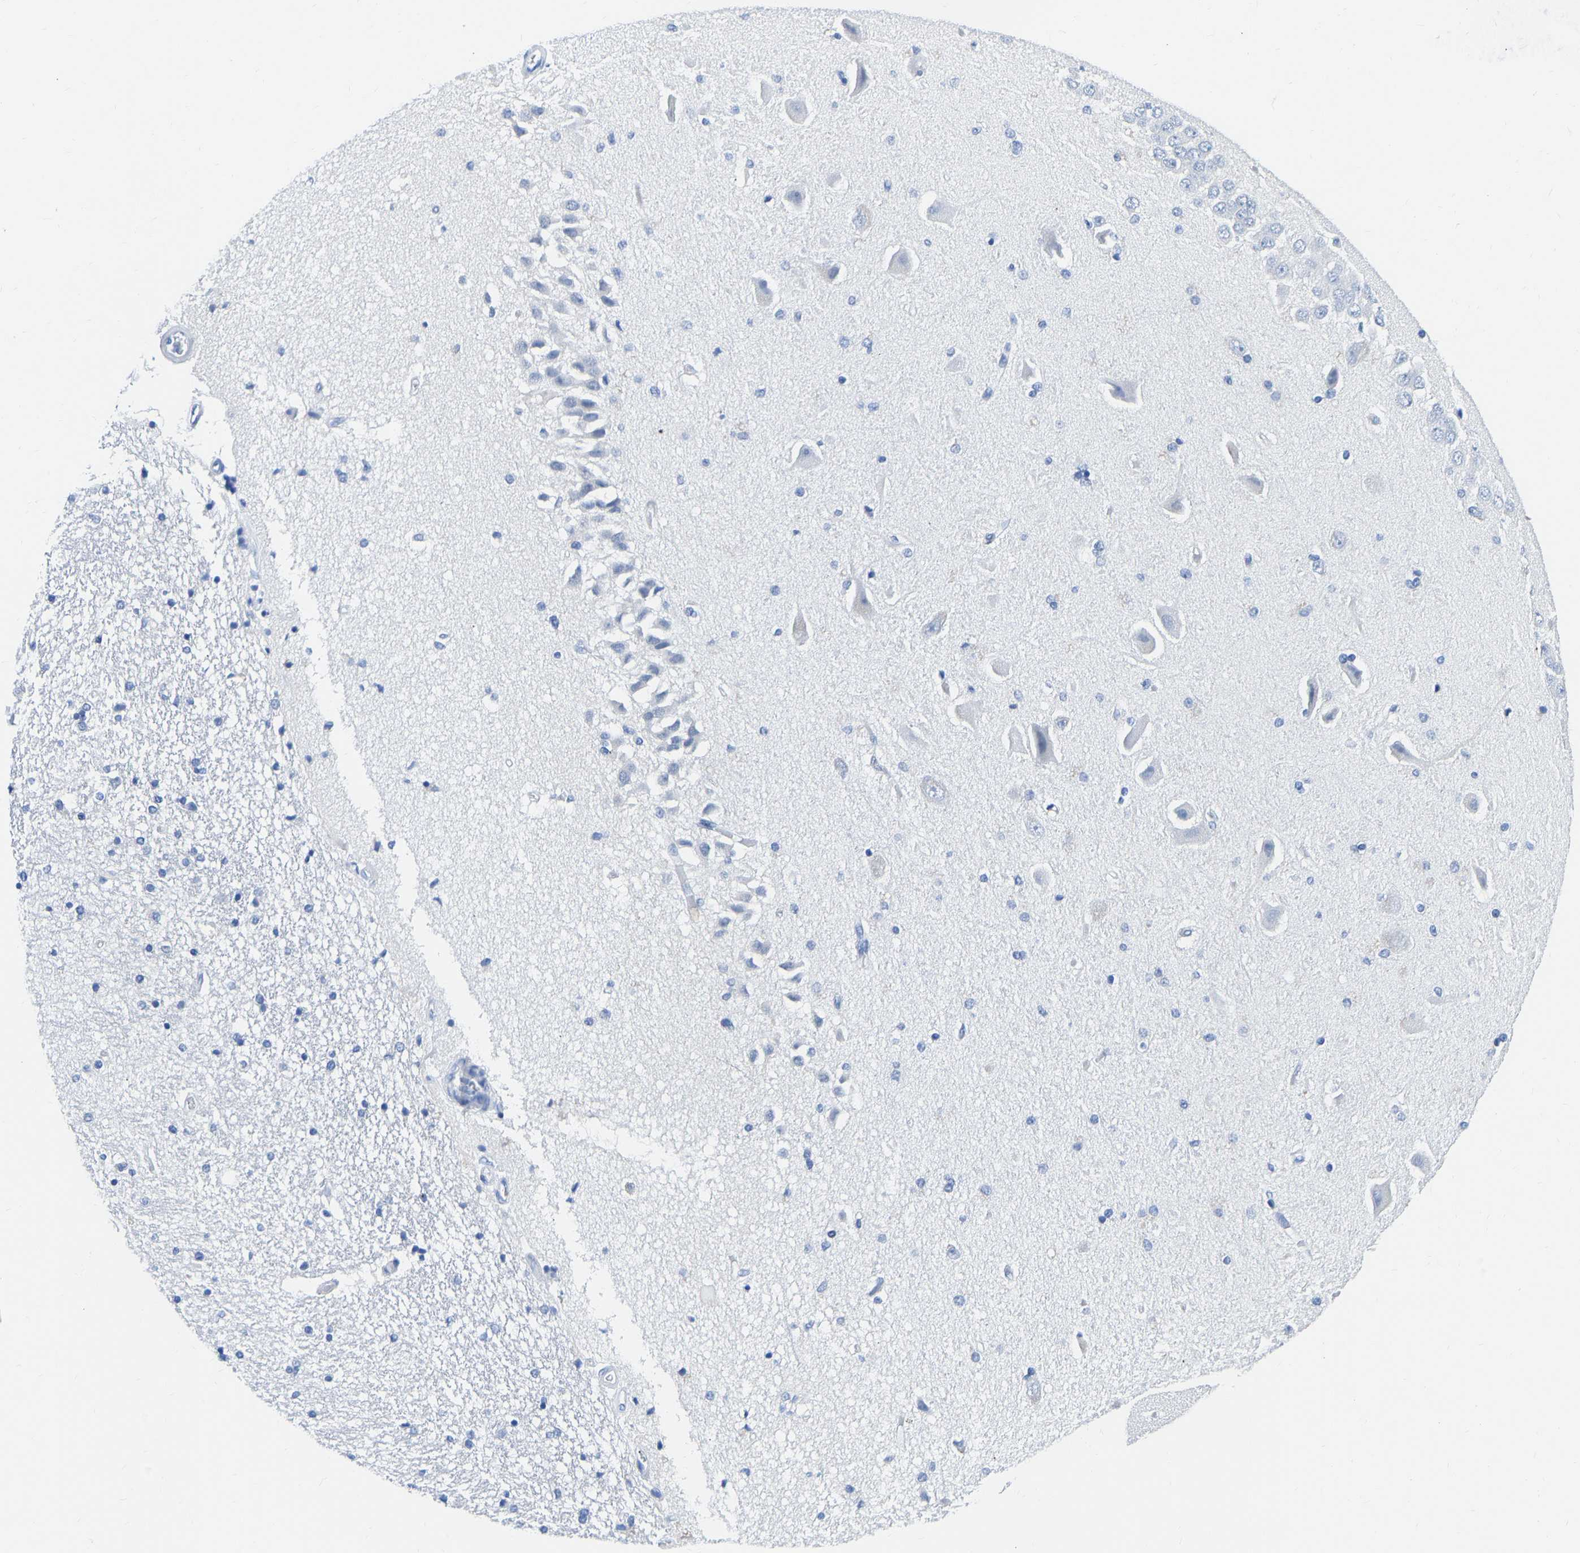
{"staining": {"intensity": "negative", "quantity": "none", "location": "none"}, "tissue": "hippocampus", "cell_type": "Glial cells", "image_type": "normal", "snomed": [{"axis": "morphology", "description": "Normal tissue, NOS"}, {"axis": "topography", "description": "Hippocampus"}], "caption": "IHC photomicrograph of benign human hippocampus stained for a protein (brown), which demonstrates no positivity in glial cells.", "gene": "TCF7", "patient": {"sex": "female", "age": 54}}